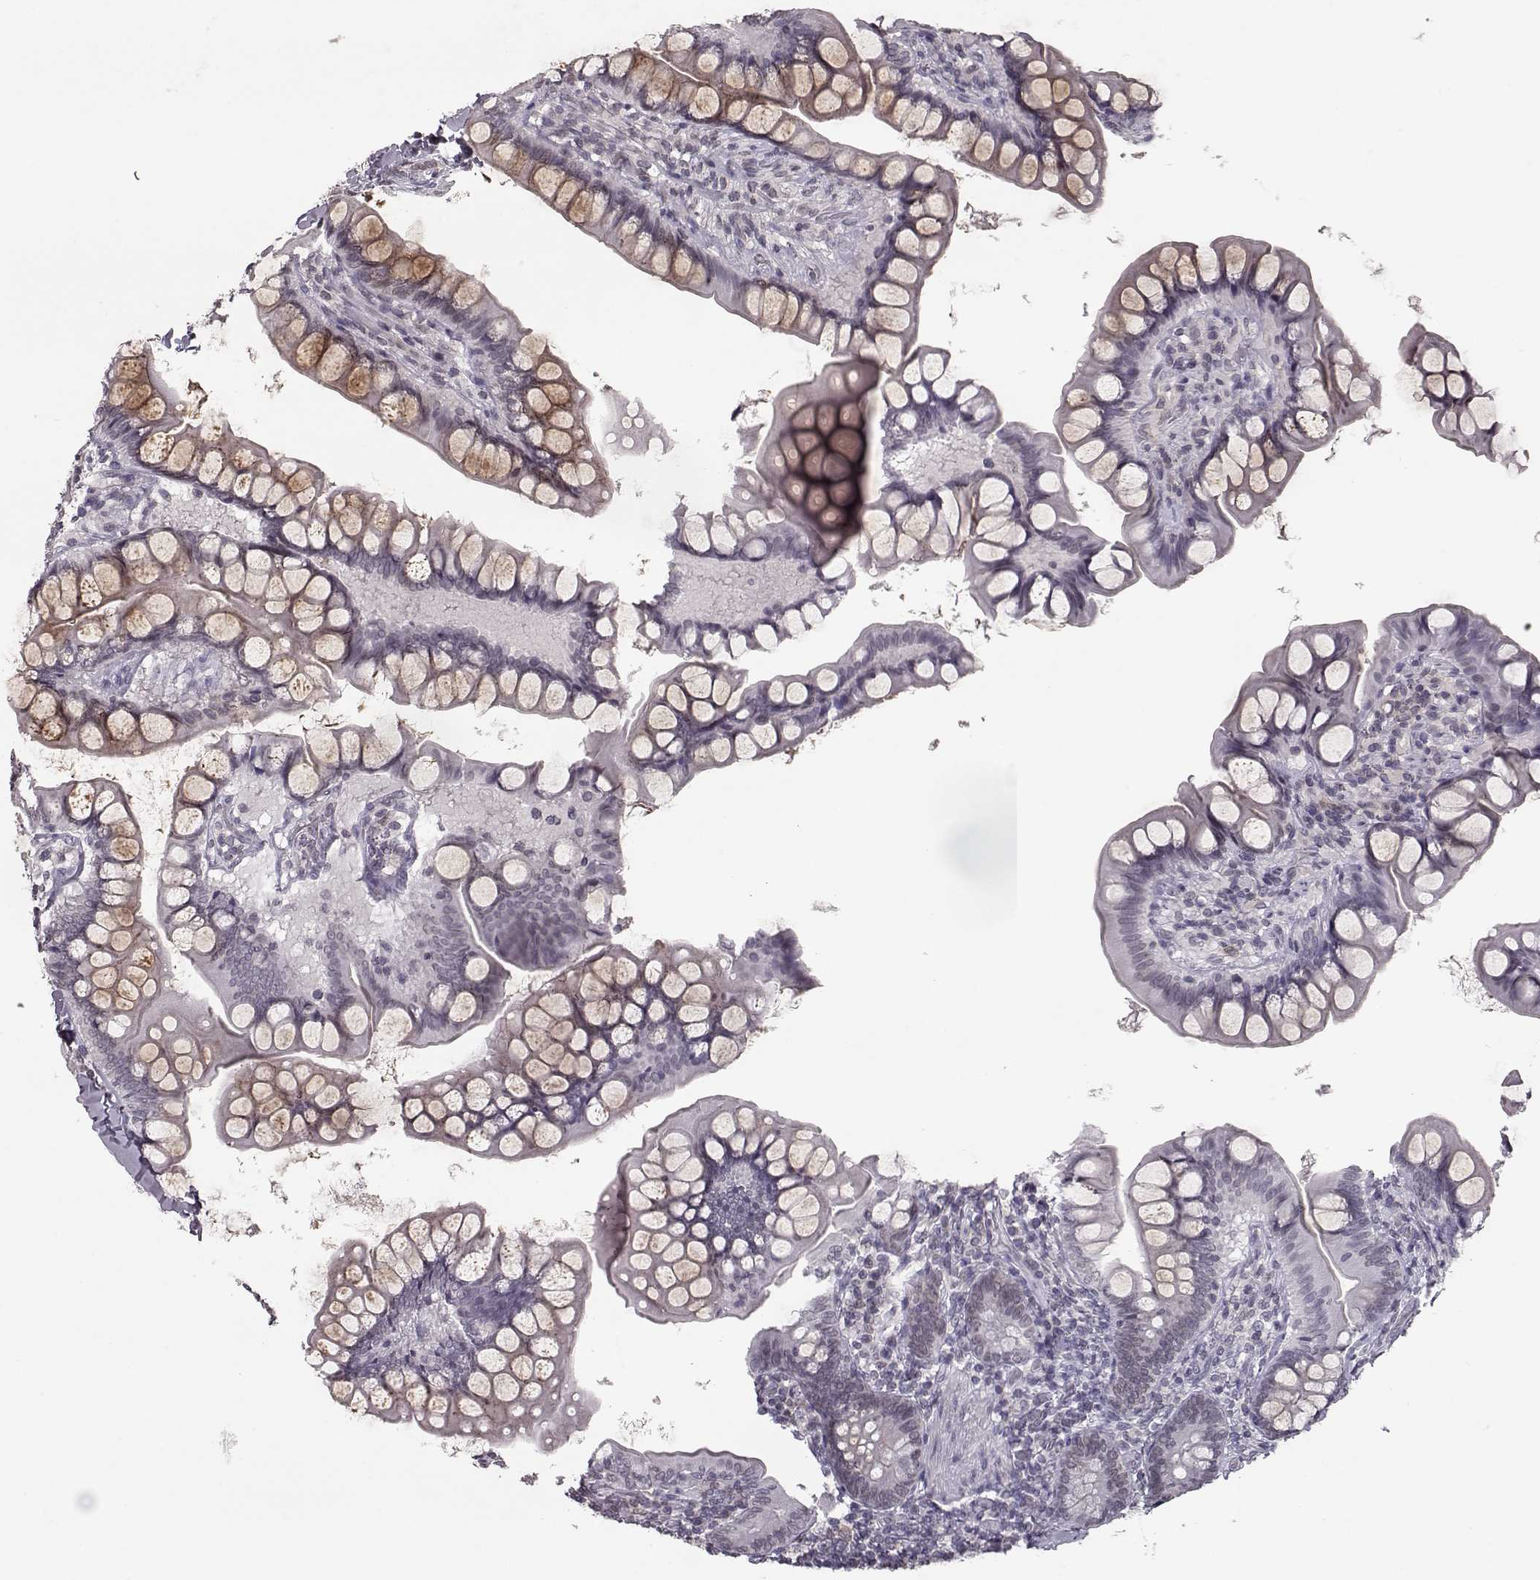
{"staining": {"intensity": "weak", "quantity": "25%-75%", "location": "cytoplasmic/membranous"}, "tissue": "small intestine", "cell_type": "Glandular cells", "image_type": "normal", "snomed": [{"axis": "morphology", "description": "Normal tissue, NOS"}, {"axis": "topography", "description": "Small intestine"}], "caption": "Glandular cells show weak cytoplasmic/membranous positivity in approximately 25%-75% of cells in benign small intestine. (Stains: DAB in brown, nuclei in blue, Microscopy: brightfield microscopy at high magnification).", "gene": "NUP37", "patient": {"sex": "male", "age": 70}}